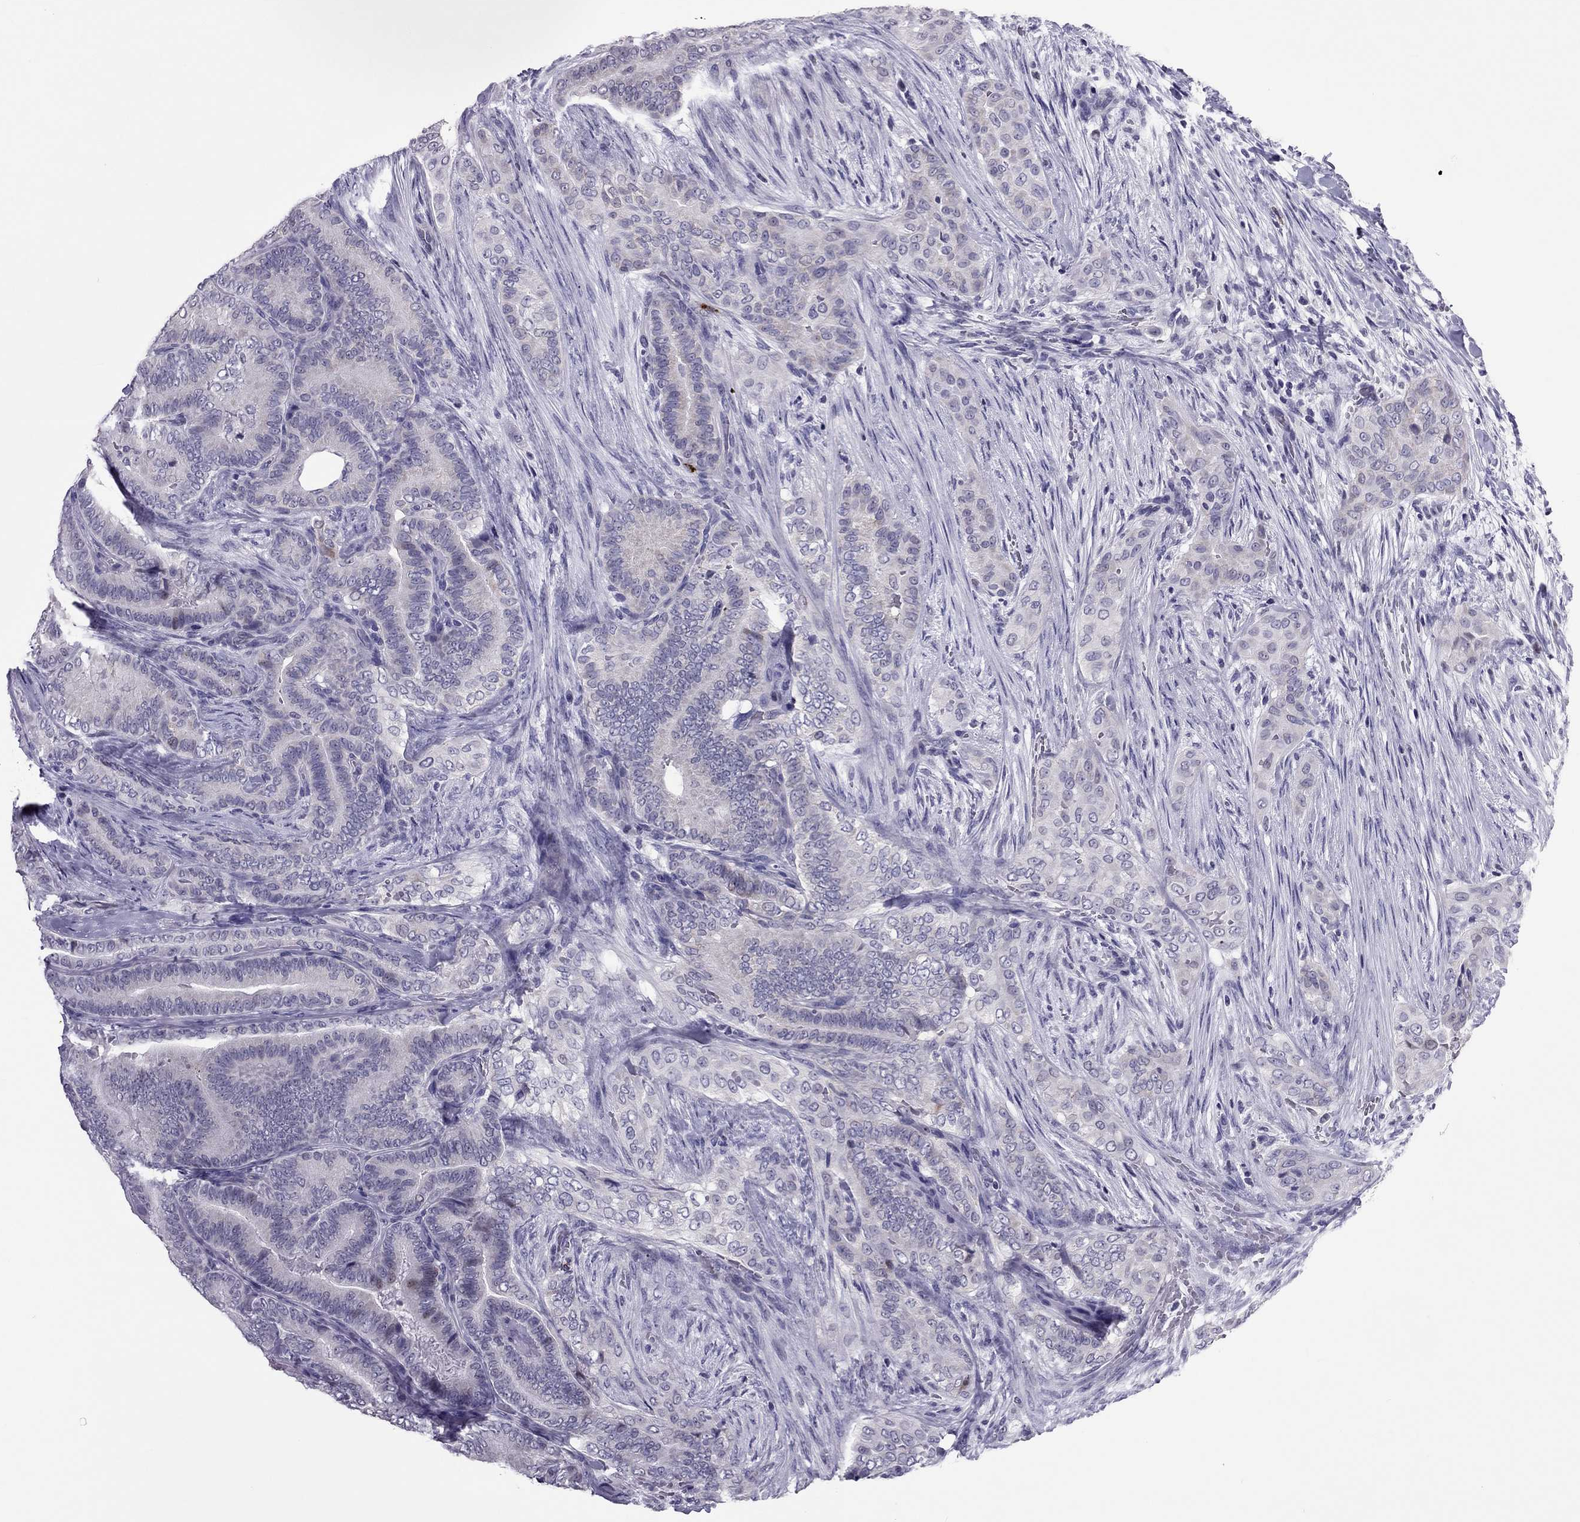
{"staining": {"intensity": "weak", "quantity": "<25%", "location": "cytoplasmic/membranous"}, "tissue": "thyroid cancer", "cell_type": "Tumor cells", "image_type": "cancer", "snomed": [{"axis": "morphology", "description": "Papillary adenocarcinoma, NOS"}, {"axis": "topography", "description": "Thyroid gland"}], "caption": "DAB (3,3'-diaminobenzidine) immunohistochemical staining of papillary adenocarcinoma (thyroid) demonstrates no significant positivity in tumor cells.", "gene": "CCL27", "patient": {"sex": "male", "age": 61}}